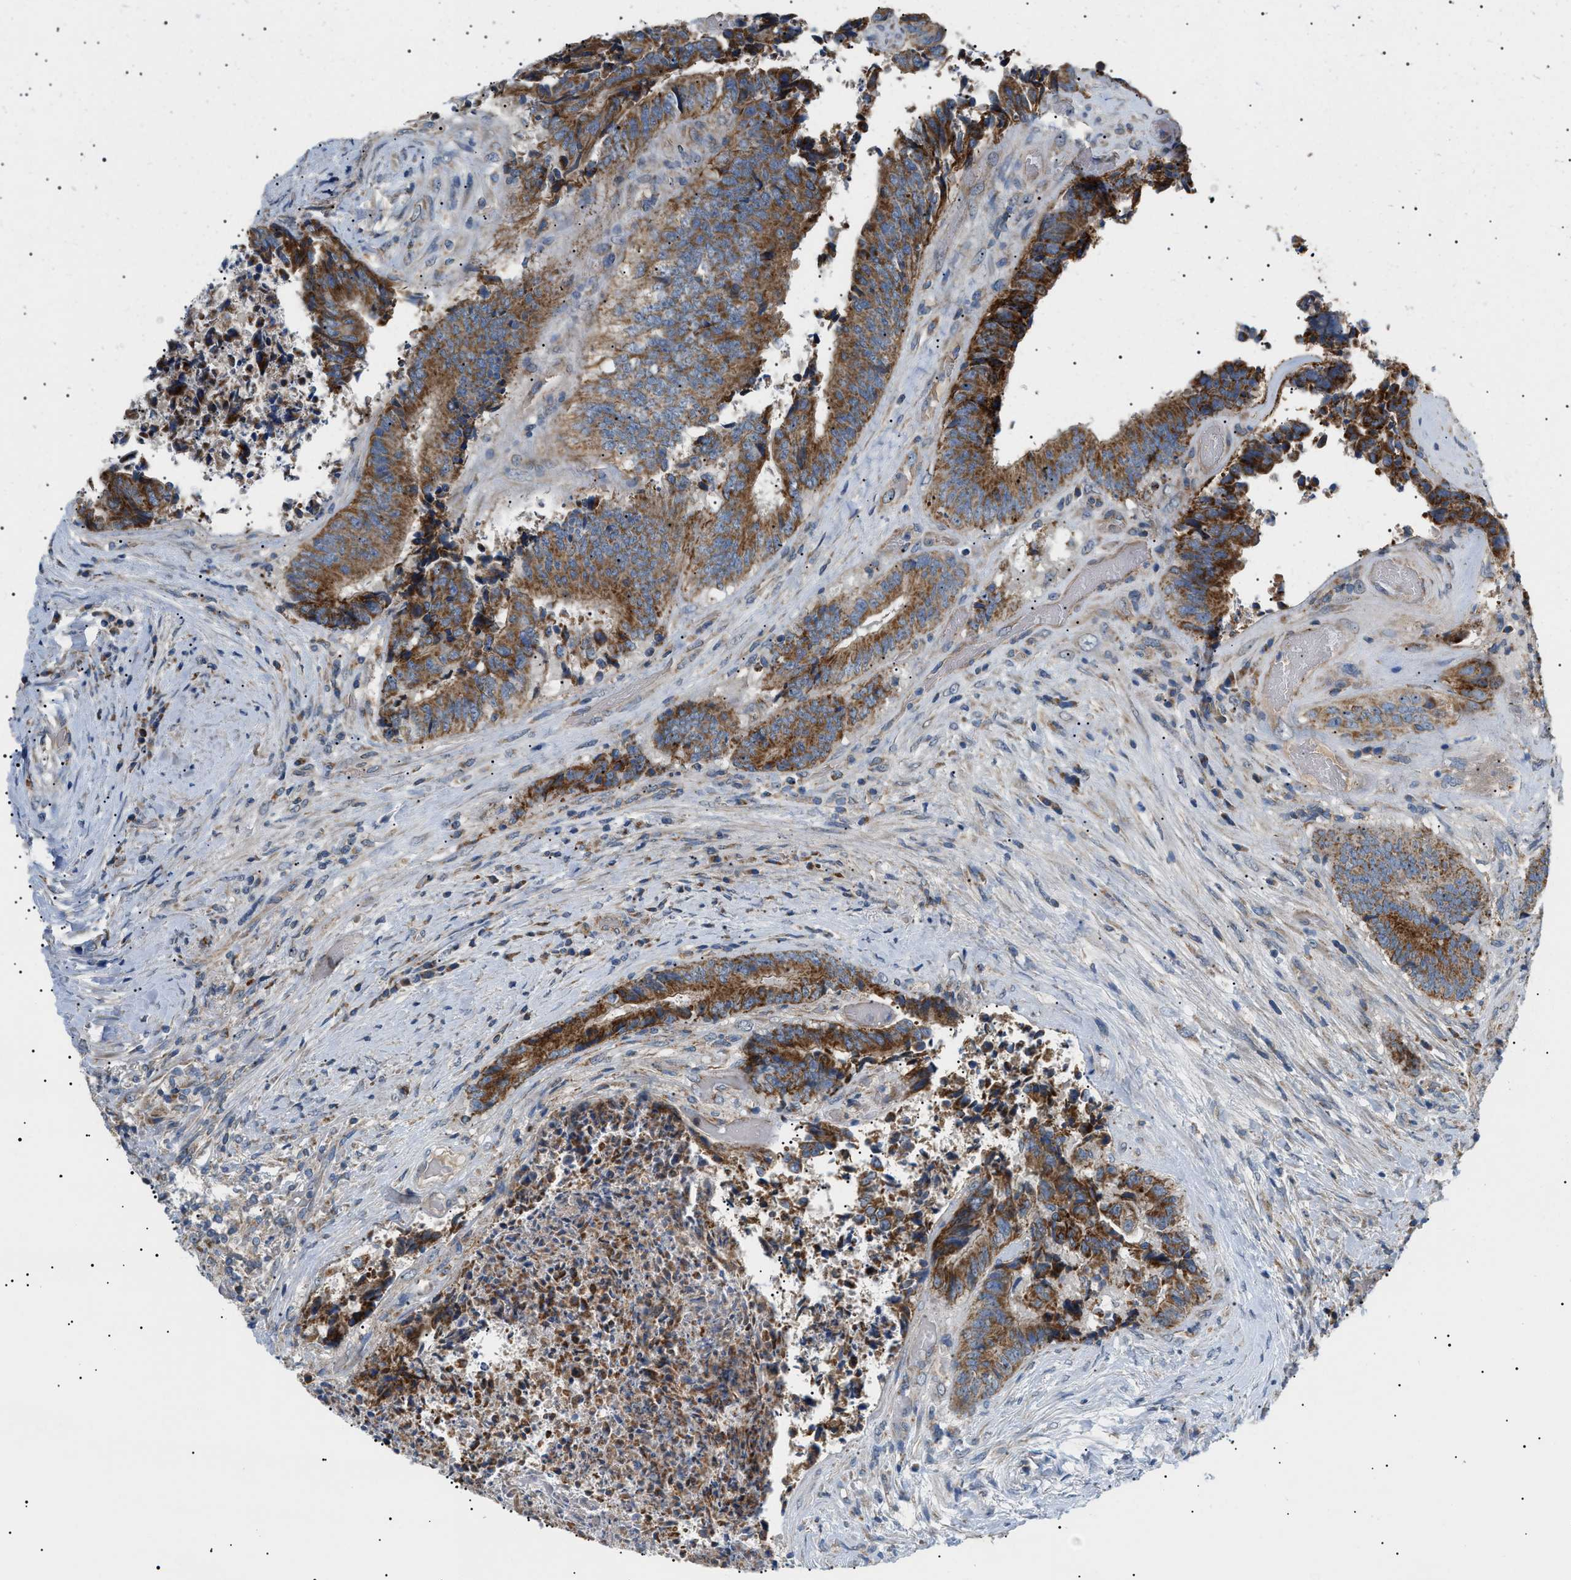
{"staining": {"intensity": "strong", "quantity": ">75%", "location": "cytoplasmic/membranous"}, "tissue": "colorectal cancer", "cell_type": "Tumor cells", "image_type": "cancer", "snomed": [{"axis": "morphology", "description": "Adenocarcinoma, NOS"}, {"axis": "topography", "description": "Rectum"}], "caption": "Tumor cells show high levels of strong cytoplasmic/membranous positivity in approximately >75% of cells in human colorectal cancer (adenocarcinoma).", "gene": "TOMM6", "patient": {"sex": "male", "age": 72}}